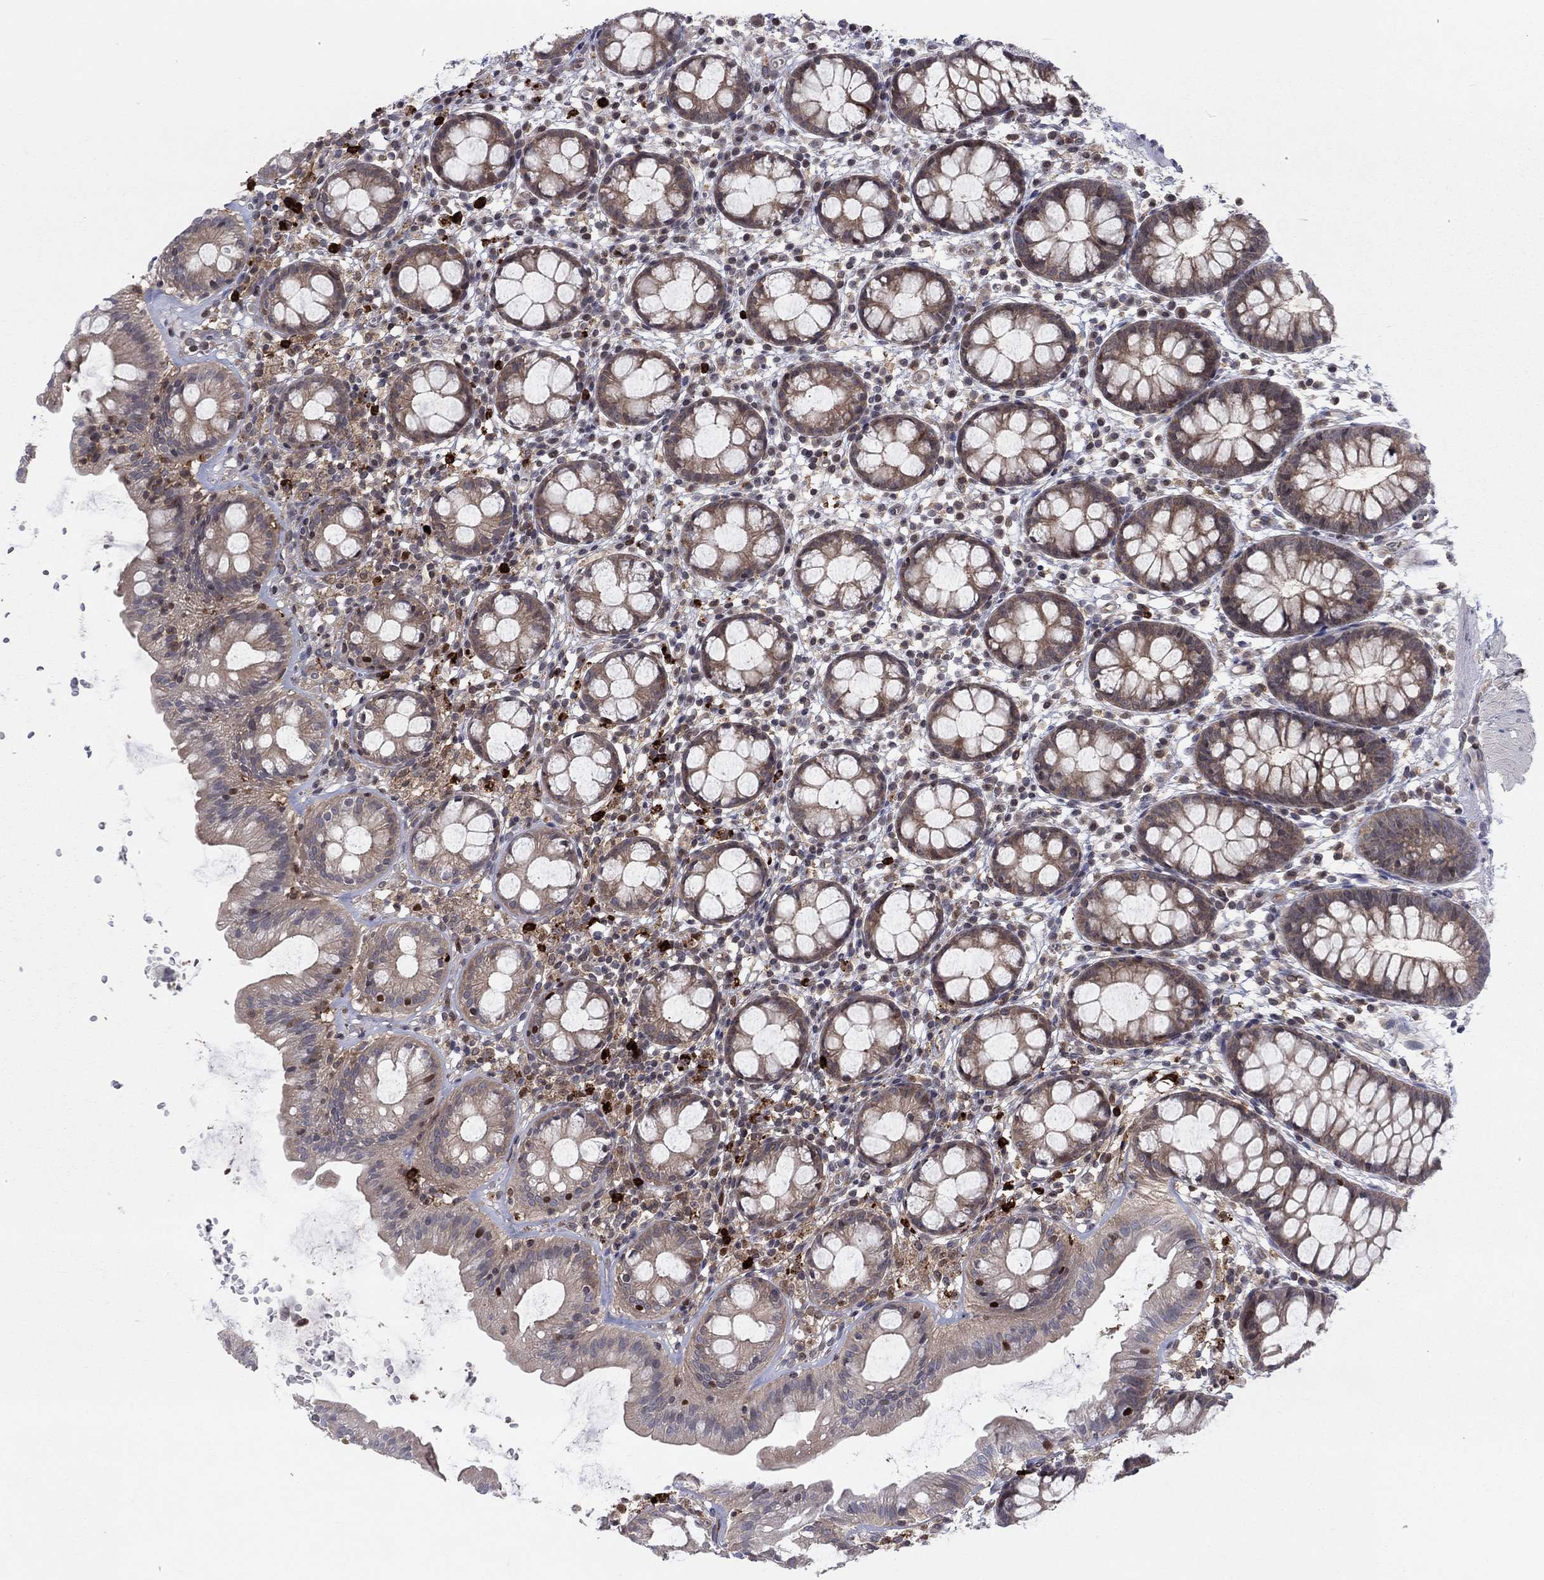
{"staining": {"intensity": "weak", "quantity": ">75%", "location": "cytoplasmic/membranous"}, "tissue": "rectum", "cell_type": "Glandular cells", "image_type": "normal", "snomed": [{"axis": "morphology", "description": "Normal tissue, NOS"}, {"axis": "topography", "description": "Rectum"}], "caption": "Immunohistochemistry photomicrograph of benign rectum stained for a protein (brown), which displays low levels of weak cytoplasmic/membranous positivity in approximately >75% of glandular cells.", "gene": "ZNHIT3", "patient": {"sex": "male", "age": 57}}